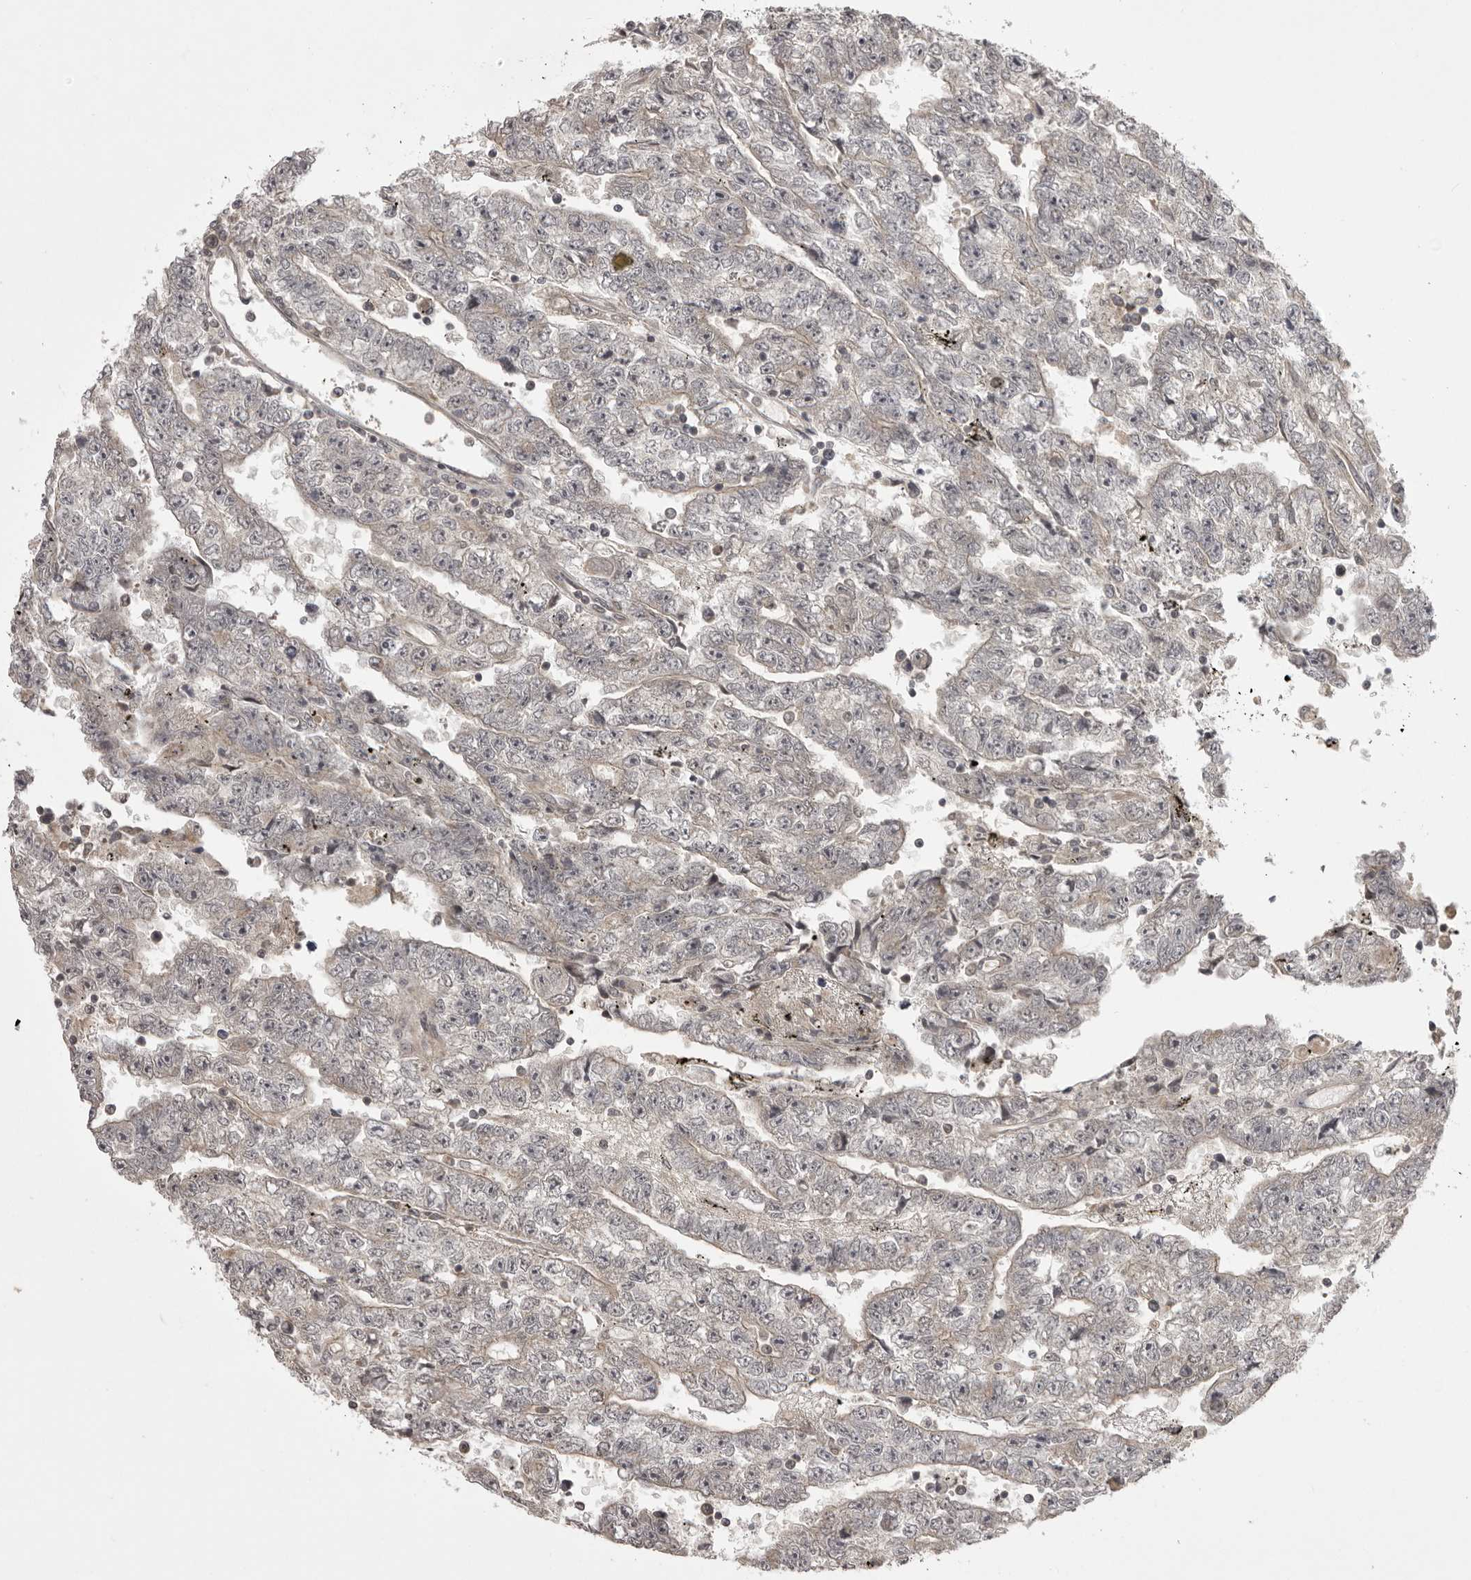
{"staining": {"intensity": "negative", "quantity": "none", "location": "none"}, "tissue": "testis cancer", "cell_type": "Tumor cells", "image_type": "cancer", "snomed": [{"axis": "morphology", "description": "Carcinoma, Embryonal, NOS"}, {"axis": "topography", "description": "Testis"}], "caption": "Immunohistochemical staining of testis embryonal carcinoma displays no significant positivity in tumor cells. Nuclei are stained in blue.", "gene": "C1orf109", "patient": {"sex": "male", "age": 25}}